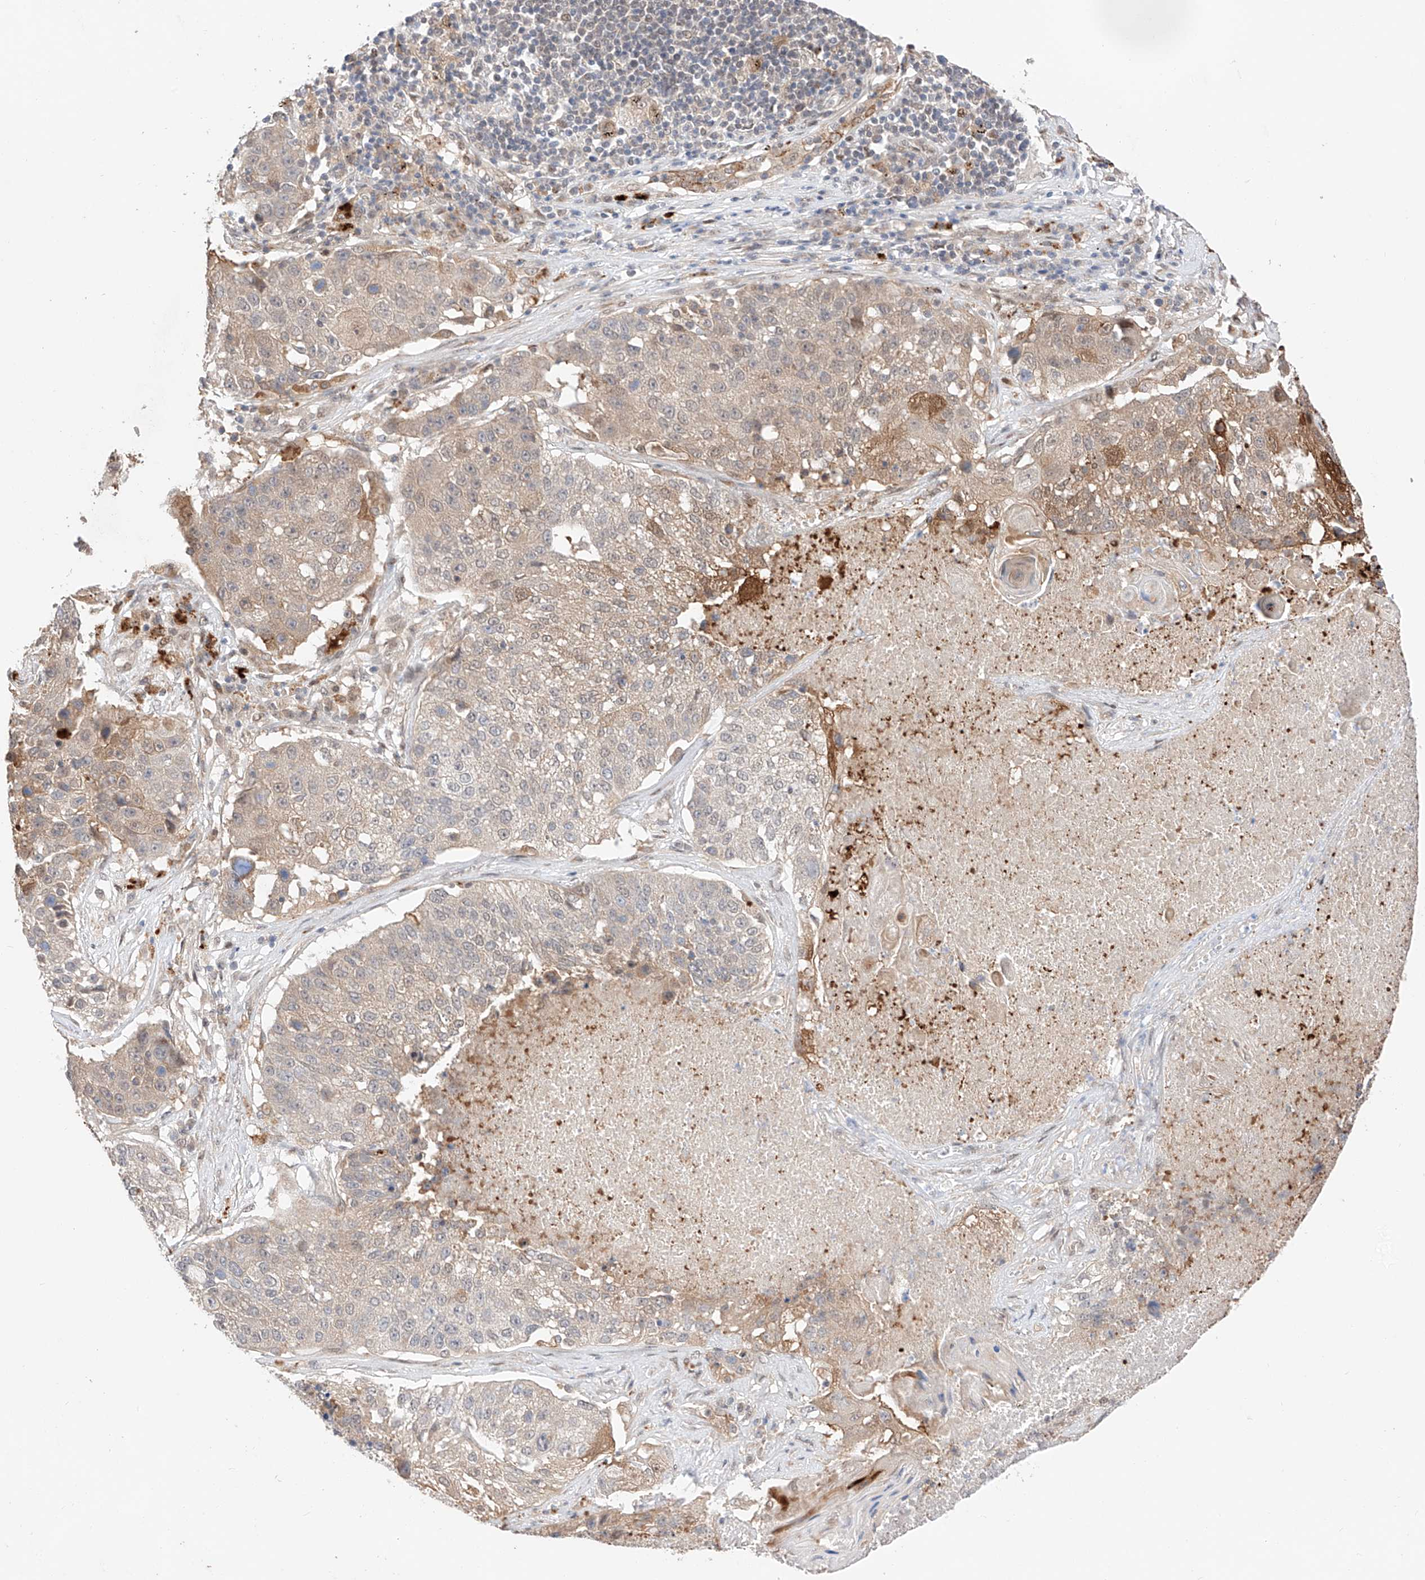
{"staining": {"intensity": "moderate", "quantity": "<25%", "location": "cytoplasmic/membranous,nuclear"}, "tissue": "lung cancer", "cell_type": "Tumor cells", "image_type": "cancer", "snomed": [{"axis": "morphology", "description": "Squamous cell carcinoma, NOS"}, {"axis": "topography", "description": "Lung"}], "caption": "Protein analysis of lung cancer tissue exhibits moderate cytoplasmic/membranous and nuclear staining in about <25% of tumor cells.", "gene": "GCNT1", "patient": {"sex": "male", "age": 61}}